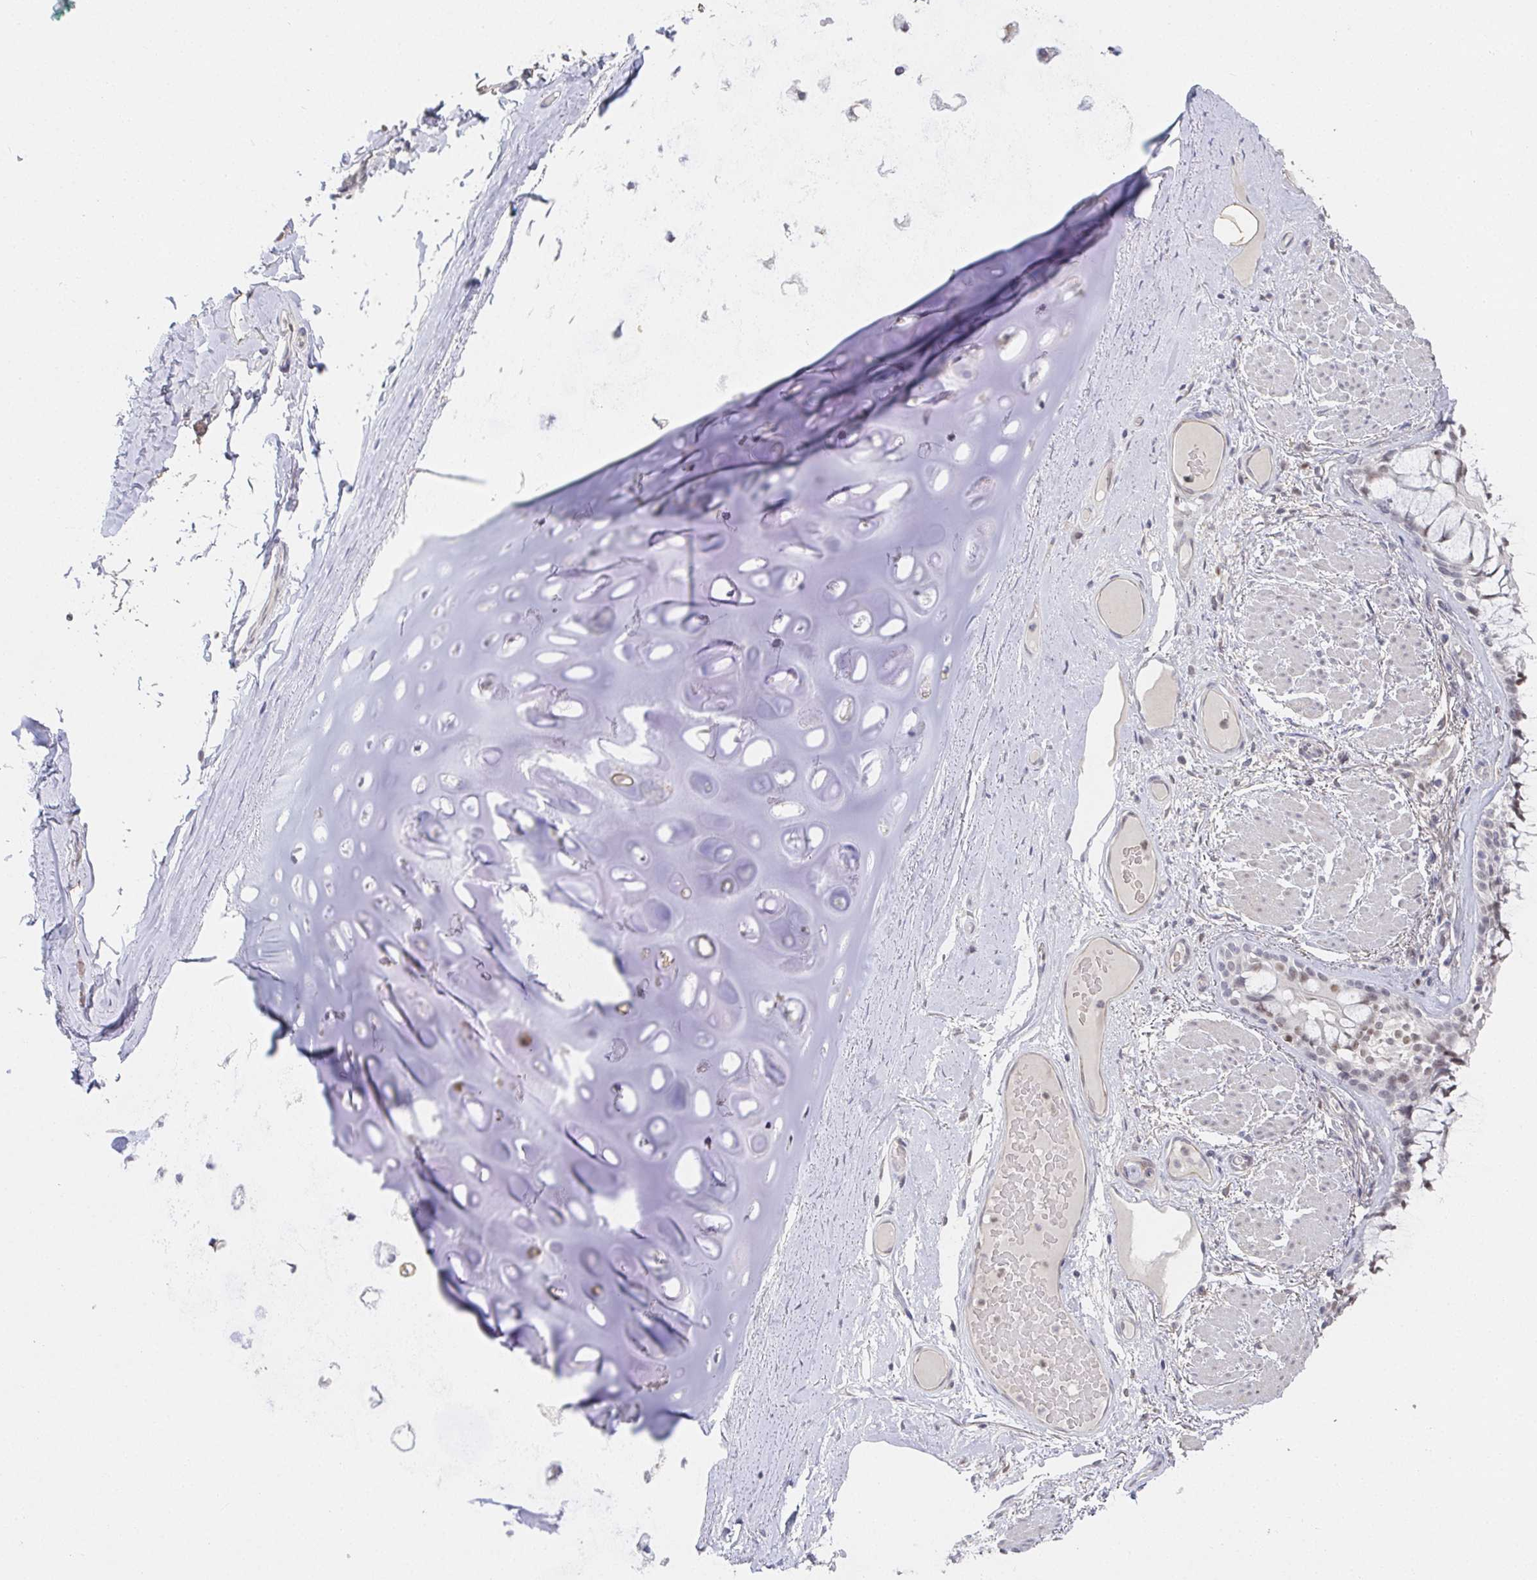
{"staining": {"intensity": "weak", "quantity": "<25%", "location": "nuclear"}, "tissue": "soft tissue", "cell_type": "Chondrocytes", "image_type": "normal", "snomed": [{"axis": "morphology", "description": "Normal tissue, NOS"}, {"axis": "topography", "description": "Cartilage tissue"}, {"axis": "topography", "description": "Bronchus"}], "caption": "Image shows no significant protein staining in chondrocytes of normal soft tissue.", "gene": "RCOR1", "patient": {"sex": "male", "age": 64}}